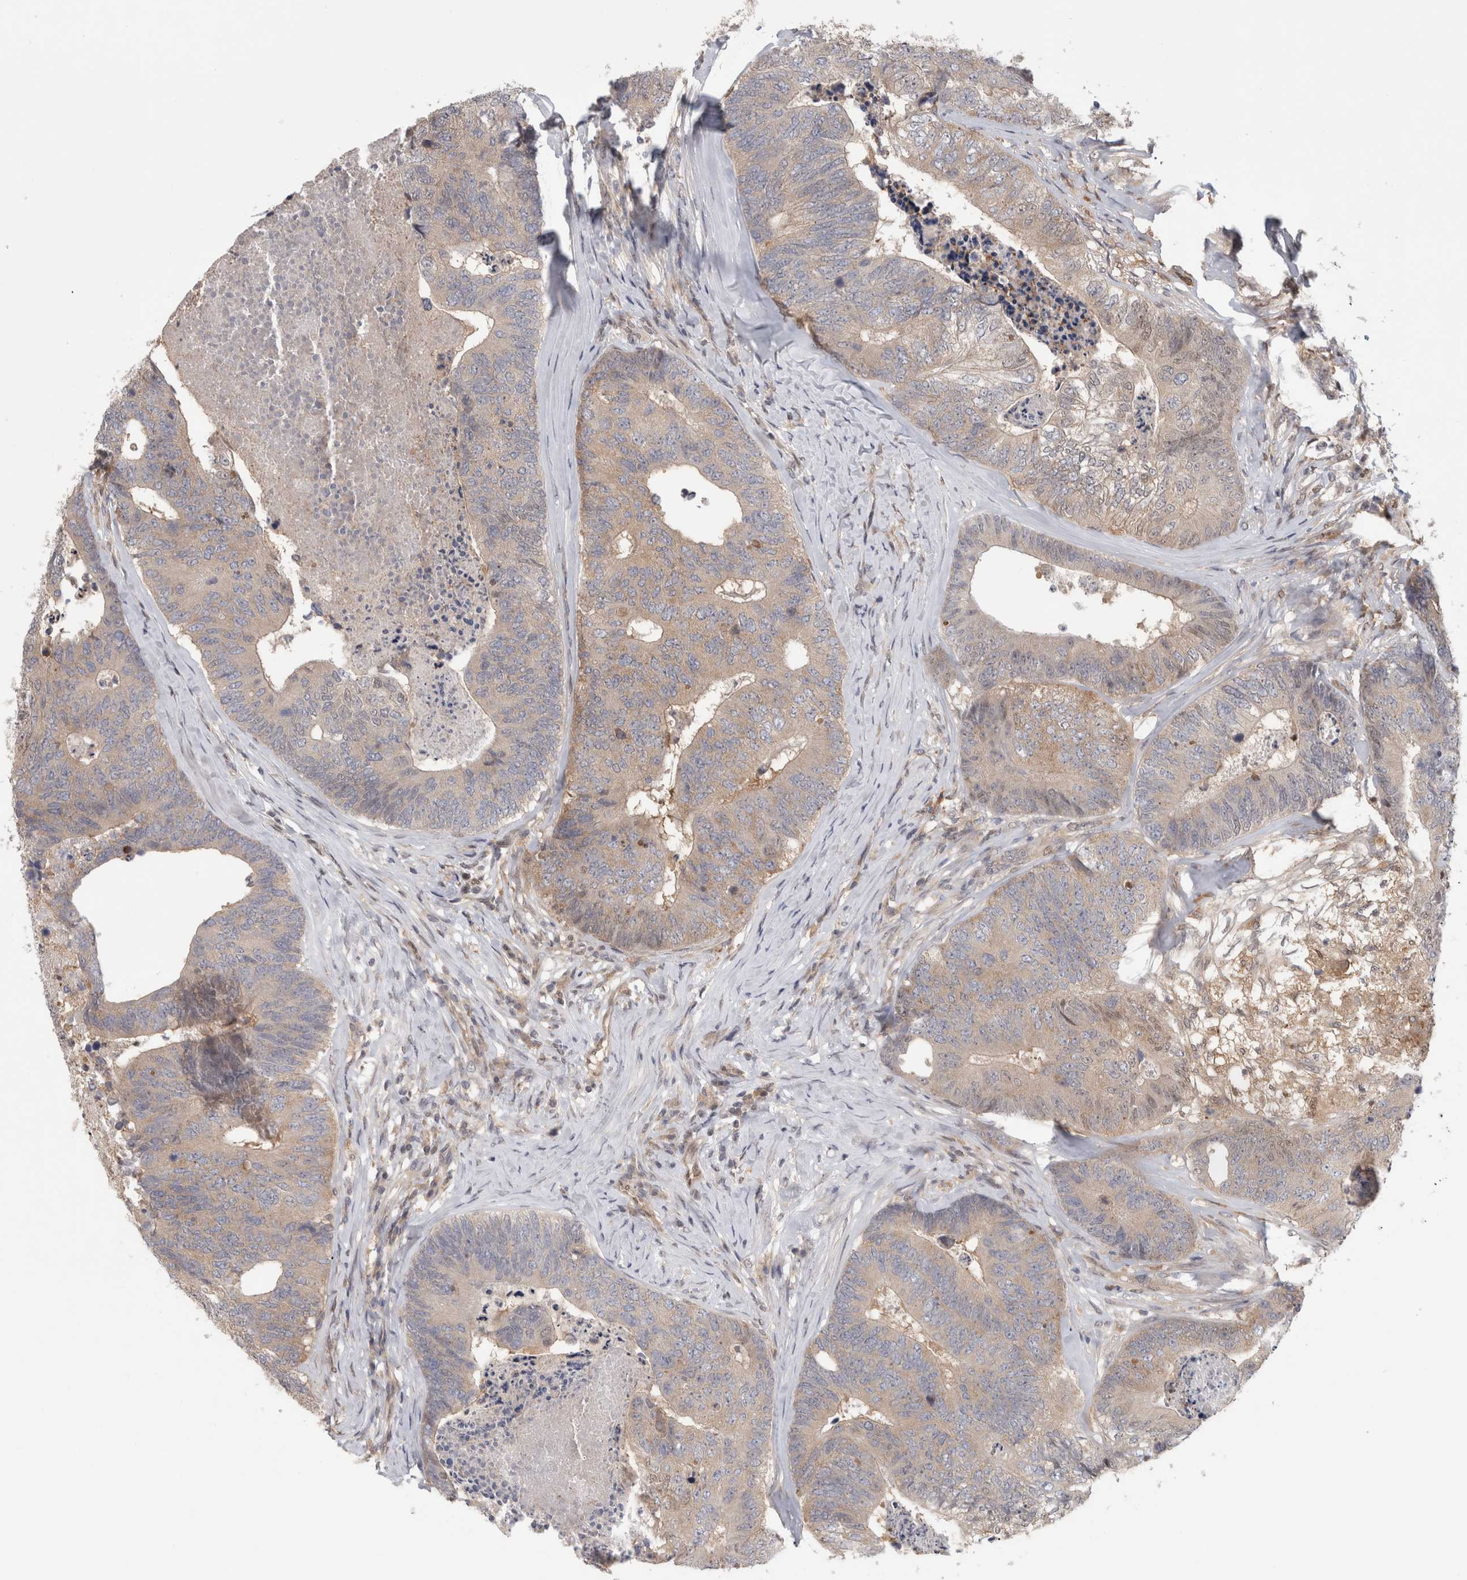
{"staining": {"intensity": "weak", "quantity": "<25%", "location": "cytoplasmic/membranous"}, "tissue": "colorectal cancer", "cell_type": "Tumor cells", "image_type": "cancer", "snomed": [{"axis": "morphology", "description": "Adenocarcinoma, NOS"}, {"axis": "topography", "description": "Colon"}], "caption": "The immunohistochemistry (IHC) histopathology image has no significant staining in tumor cells of colorectal cancer tissue.", "gene": "PIGP", "patient": {"sex": "female", "age": 67}}